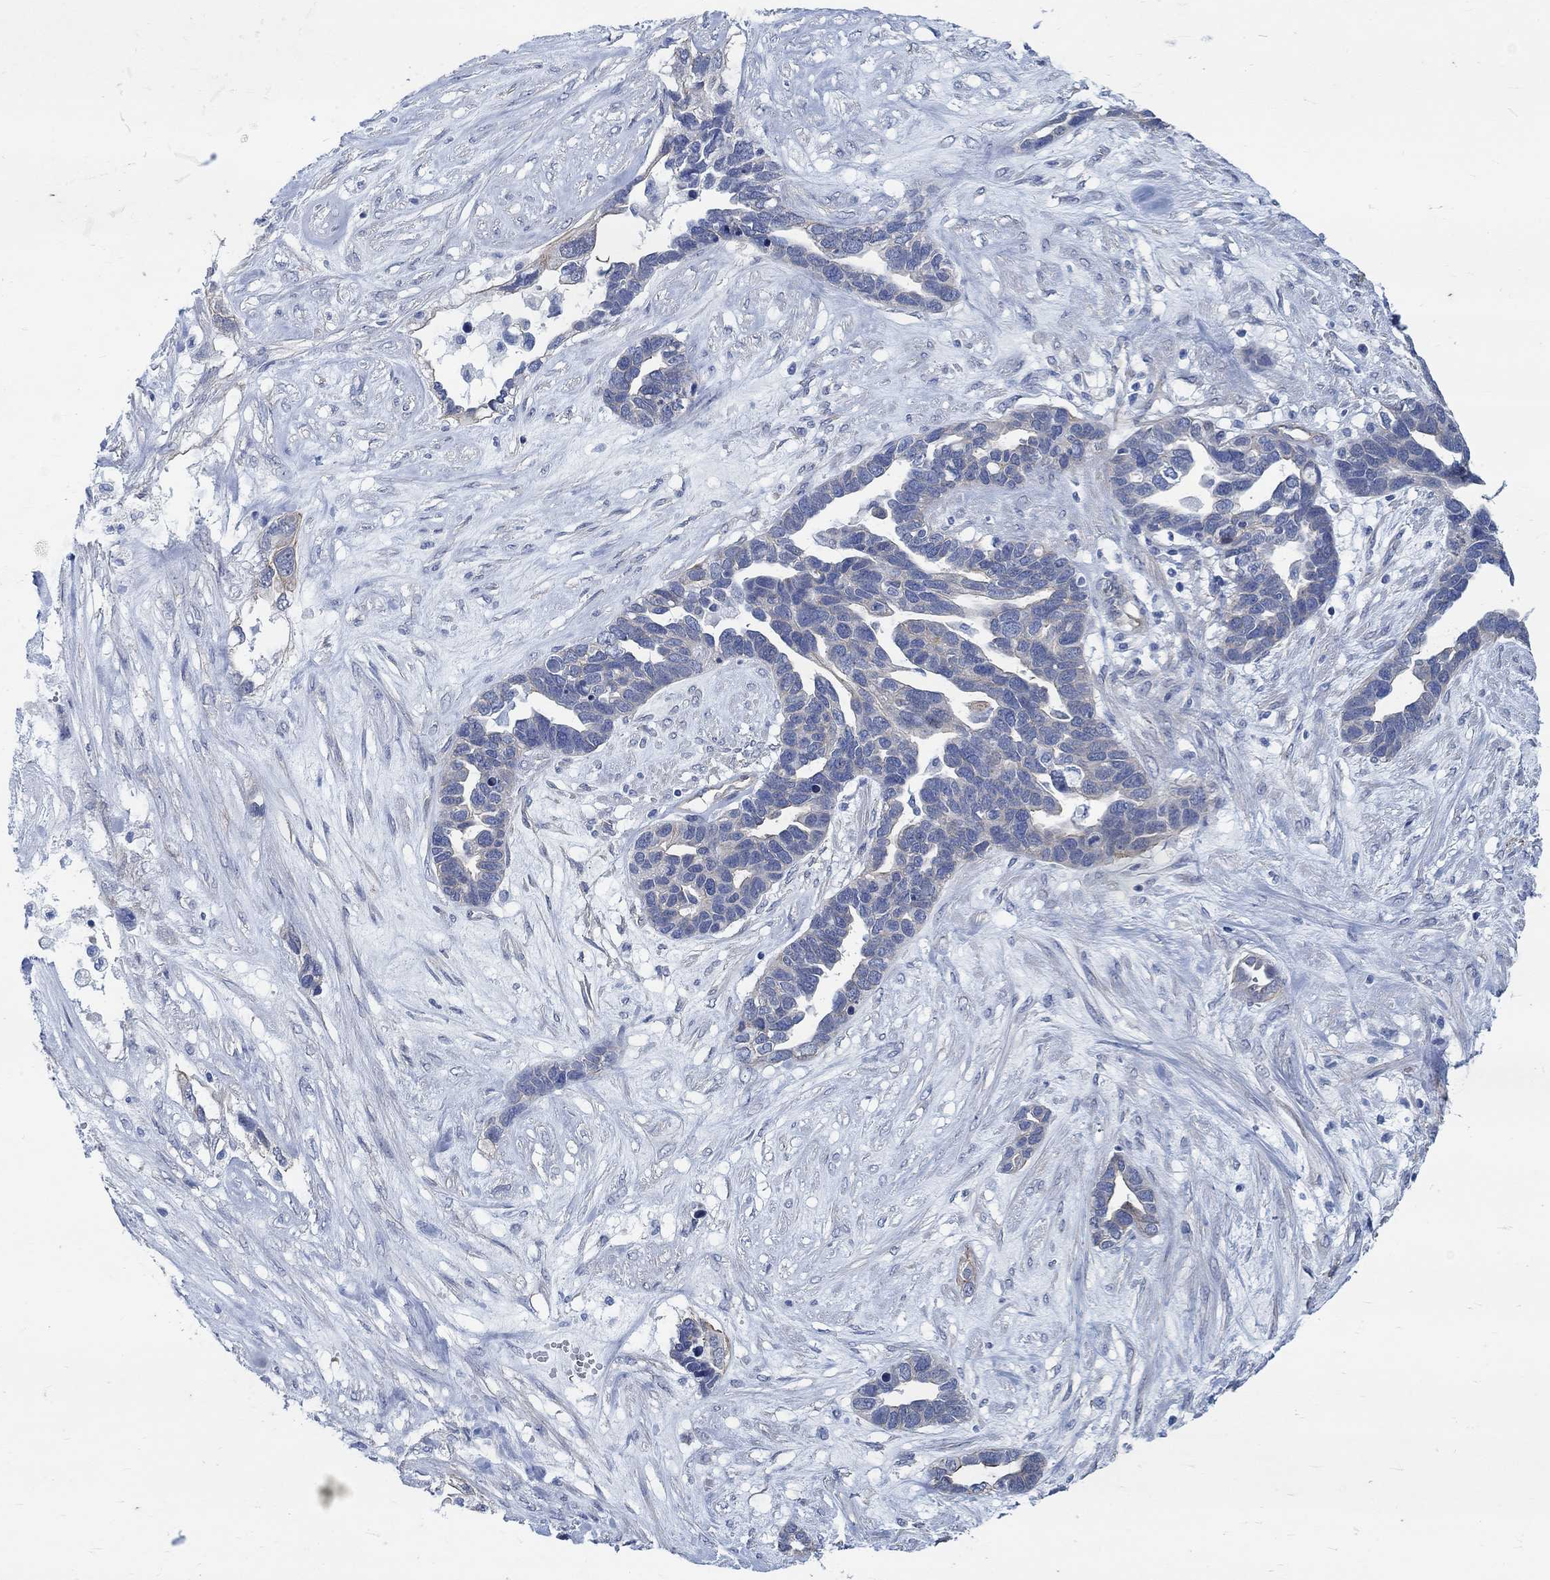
{"staining": {"intensity": "negative", "quantity": "none", "location": "none"}, "tissue": "ovarian cancer", "cell_type": "Tumor cells", "image_type": "cancer", "snomed": [{"axis": "morphology", "description": "Cystadenocarcinoma, serous, NOS"}, {"axis": "topography", "description": "Ovary"}], "caption": "There is no significant positivity in tumor cells of ovarian cancer (serous cystadenocarcinoma). Nuclei are stained in blue.", "gene": "TMEM198", "patient": {"sex": "female", "age": 54}}